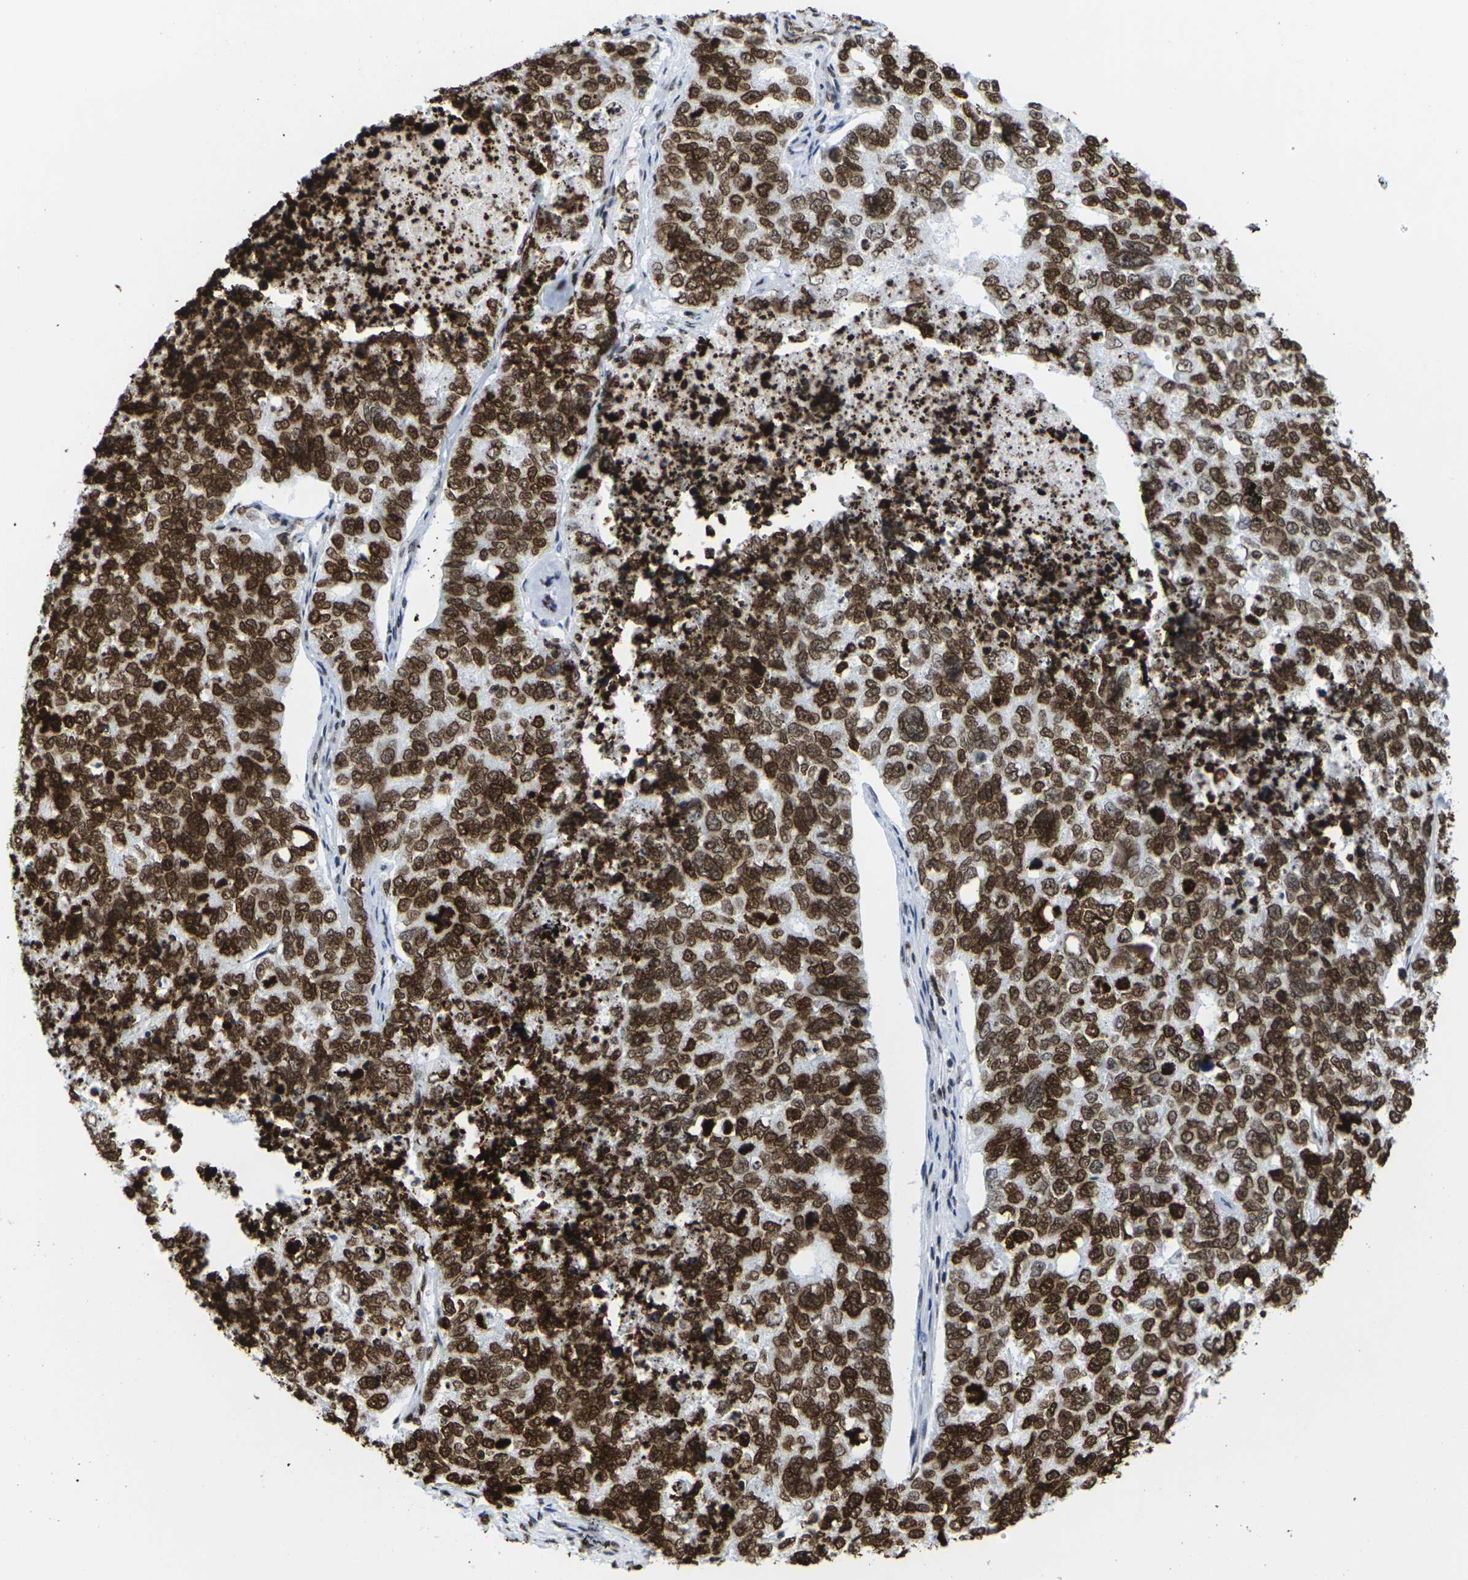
{"staining": {"intensity": "strong", "quantity": ">75%", "location": "cytoplasmic/membranous,nuclear"}, "tissue": "cervical cancer", "cell_type": "Tumor cells", "image_type": "cancer", "snomed": [{"axis": "morphology", "description": "Squamous cell carcinoma, NOS"}, {"axis": "topography", "description": "Cervix"}], "caption": "Immunohistochemistry (IHC) staining of cervical cancer, which exhibits high levels of strong cytoplasmic/membranous and nuclear positivity in about >75% of tumor cells indicating strong cytoplasmic/membranous and nuclear protein positivity. The staining was performed using DAB (3,3'-diaminobenzidine) (brown) for protein detection and nuclei were counterstained in hematoxylin (blue).", "gene": "H2AC21", "patient": {"sex": "female", "age": 63}}